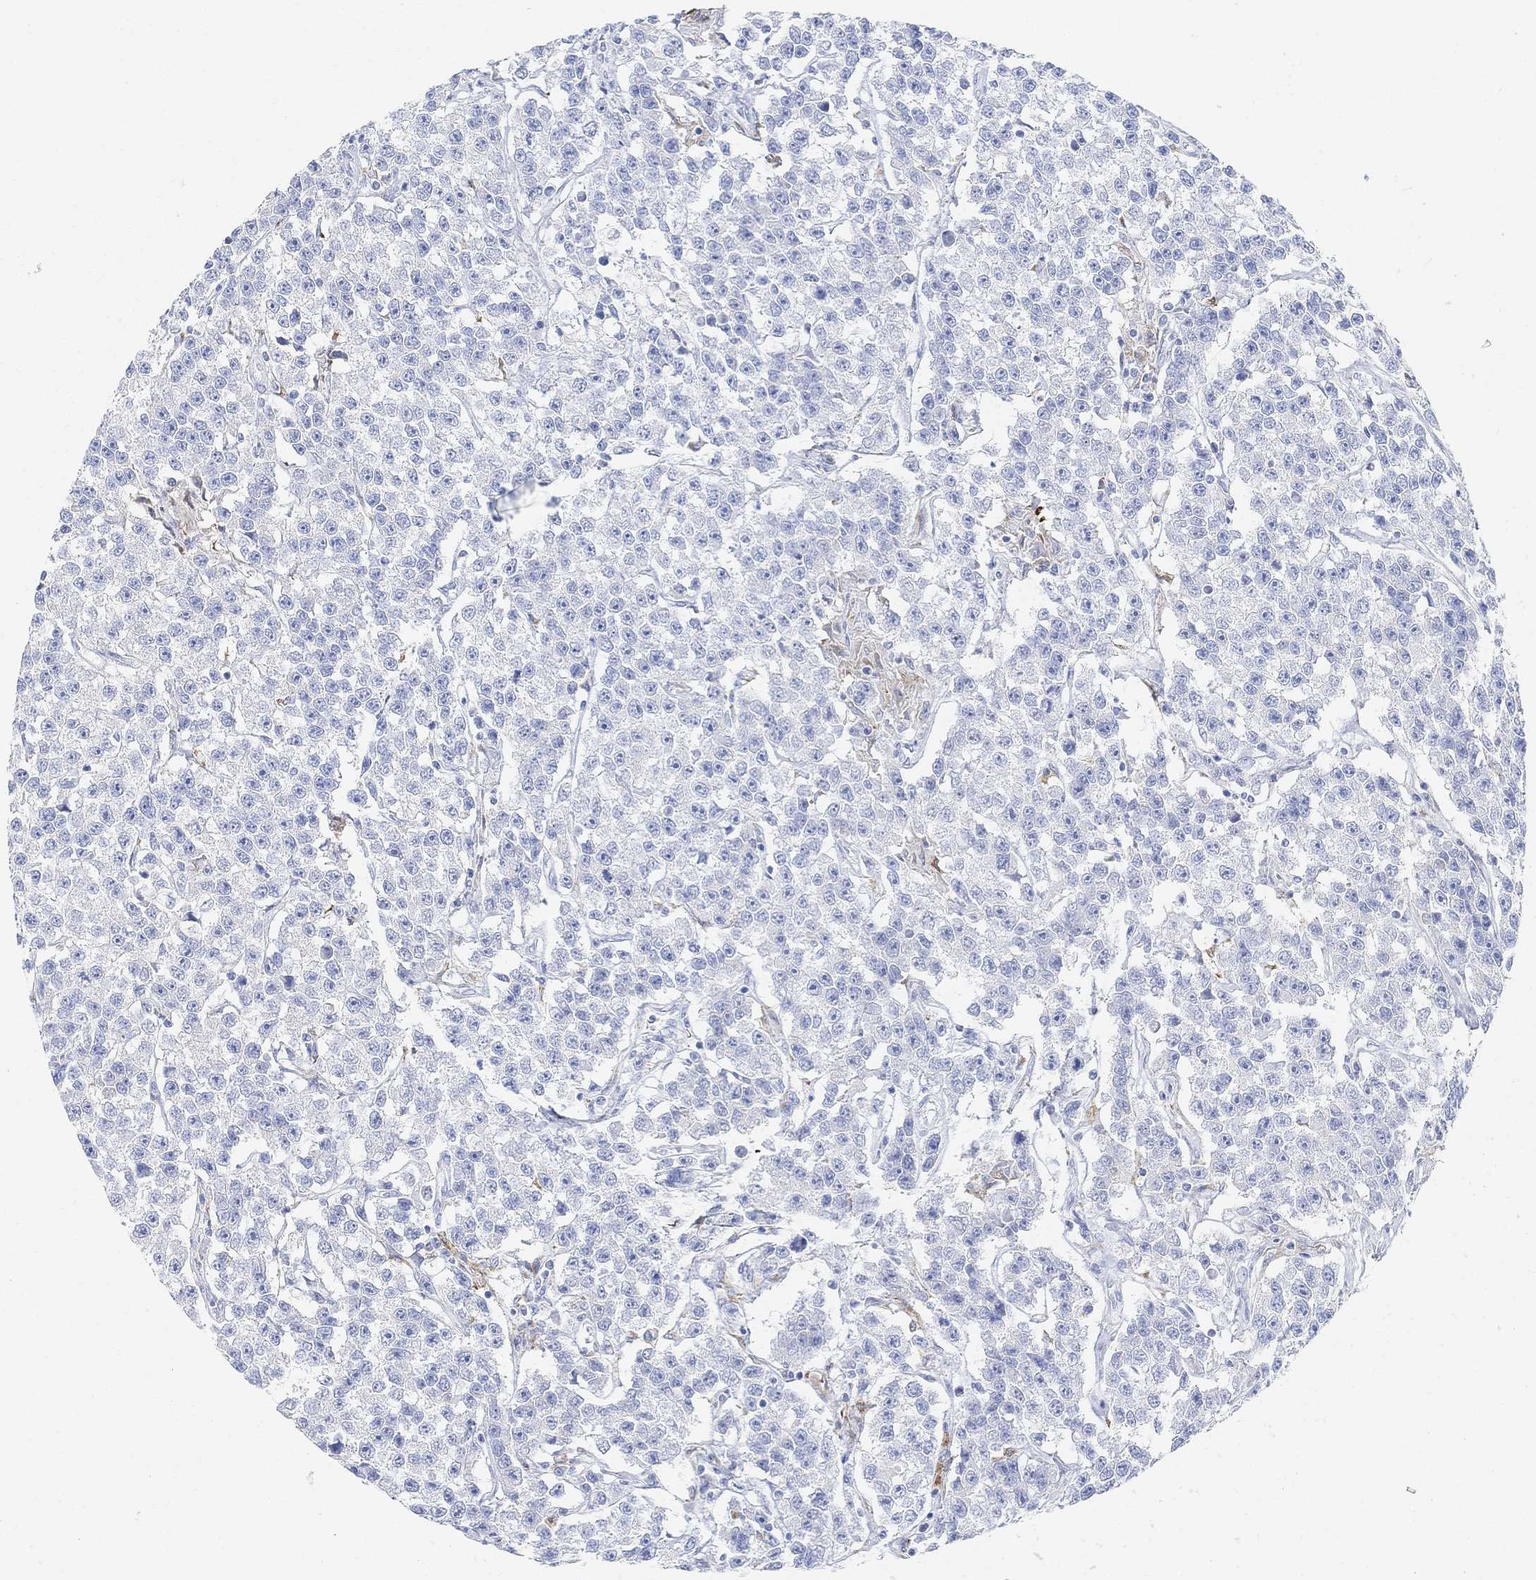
{"staining": {"intensity": "negative", "quantity": "none", "location": "none"}, "tissue": "testis cancer", "cell_type": "Tumor cells", "image_type": "cancer", "snomed": [{"axis": "morphology", "description": "Seminoma, NOS"}, {"axis": "topography", "description": "Testis"}], "caption": "High magnification brightfield microscopy of seminoma (testis) stained with DAB (brown) and counterstained with hematoxylin (blue): tumor cells show no significant expression.", "gene": "RETNLB", "patient": {"sex": "male", "age": 59}}